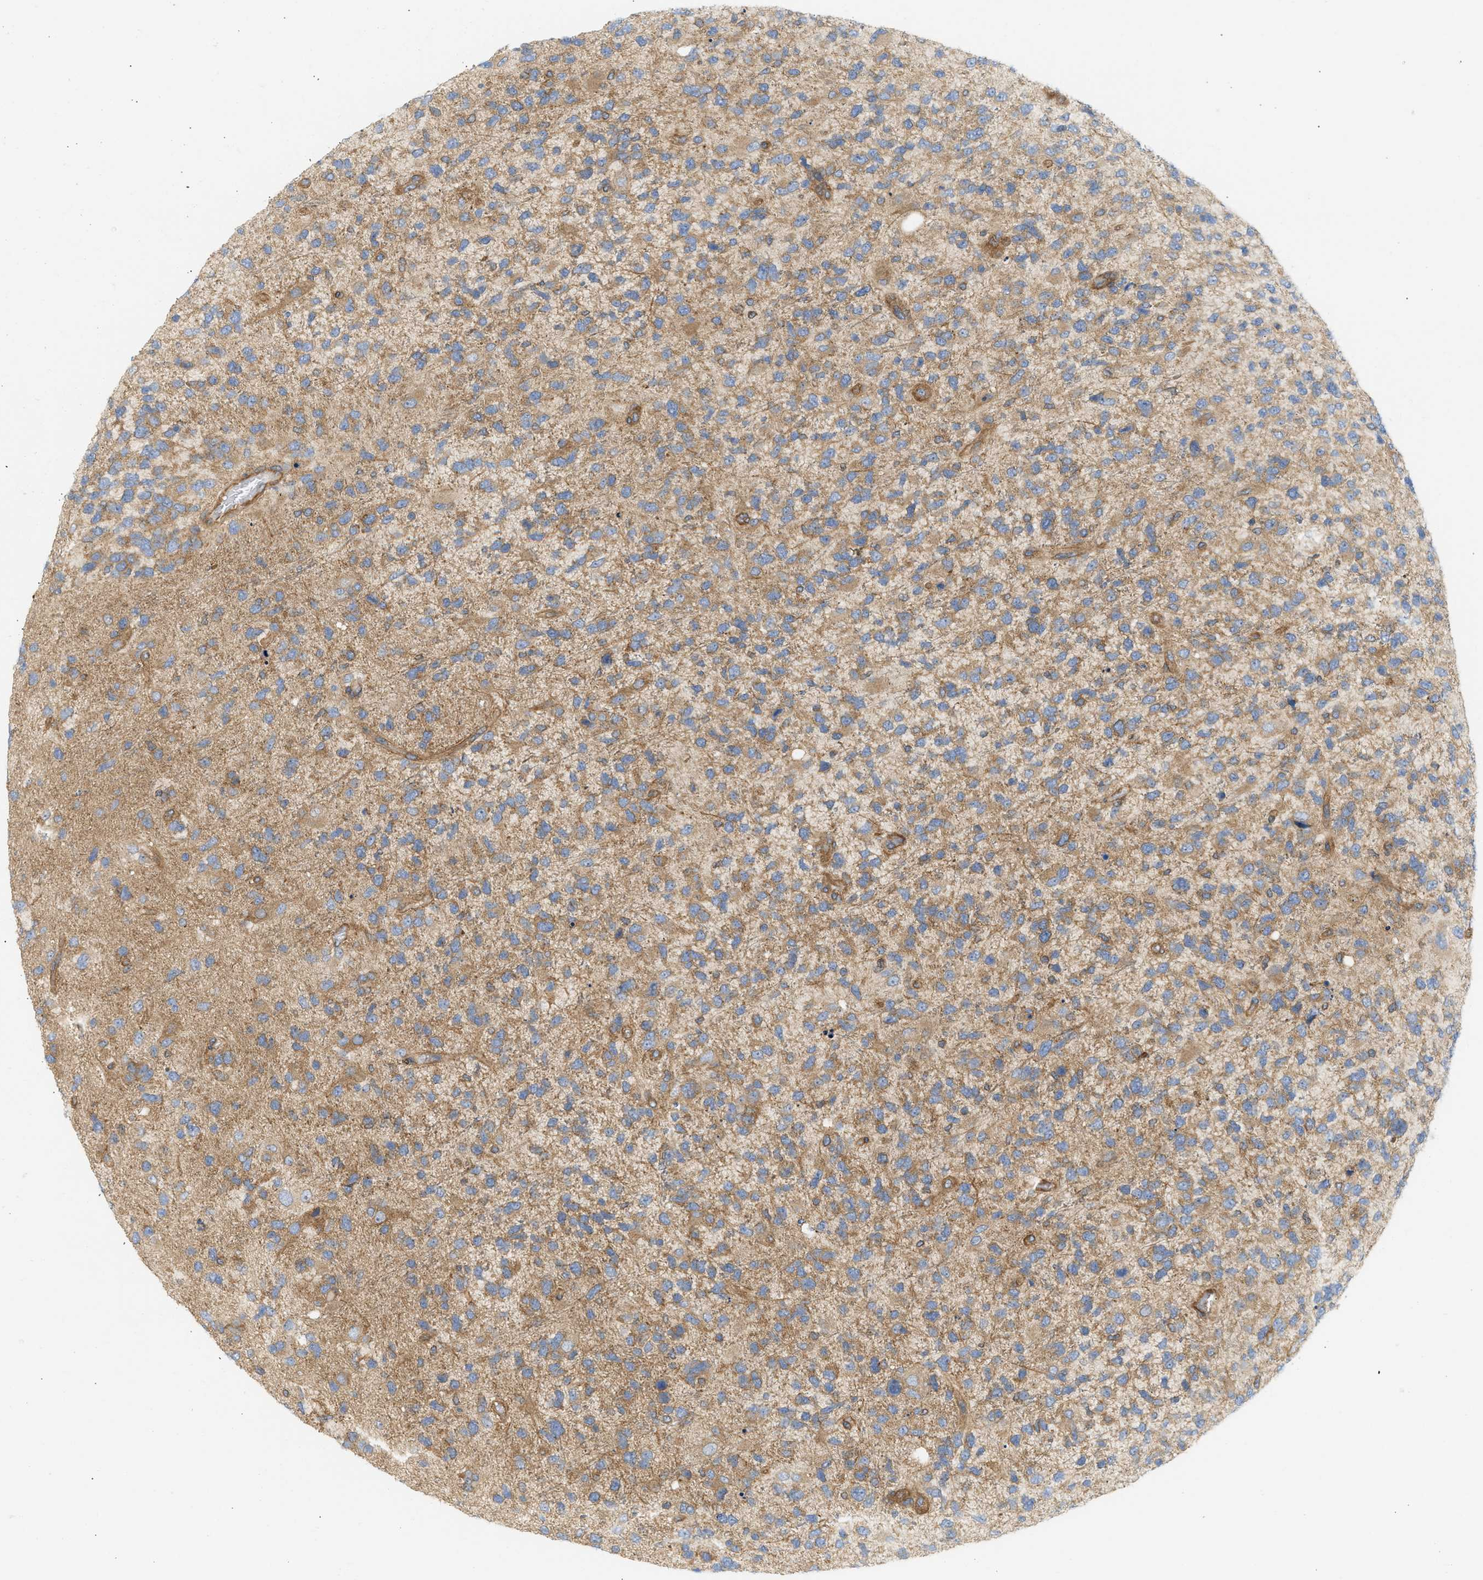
{"staining": {"intensity": "weak", "quantity": ">75%", "location": "cytoplasmic/membranous"}, "tissue": "glioma", "cell_type": "Tumor cells", "image_type": "cancer", "snomed": [{"axis": "morphology", "description": "Glioma, malignant, High grade"}, {"axis": "topography", "description": "Brain"}], "caption": "Immunohistochemistry (IHC) (DAB) staining of high-grade glioma (malignant) shows weak cytoplasmic/membranous protein expression in about >75% of tumor cells. (Brightfield microscopy of DAB IHC at high magnification).", "gene": "STRN", "patient": {"sex": "female", "age": 58}}